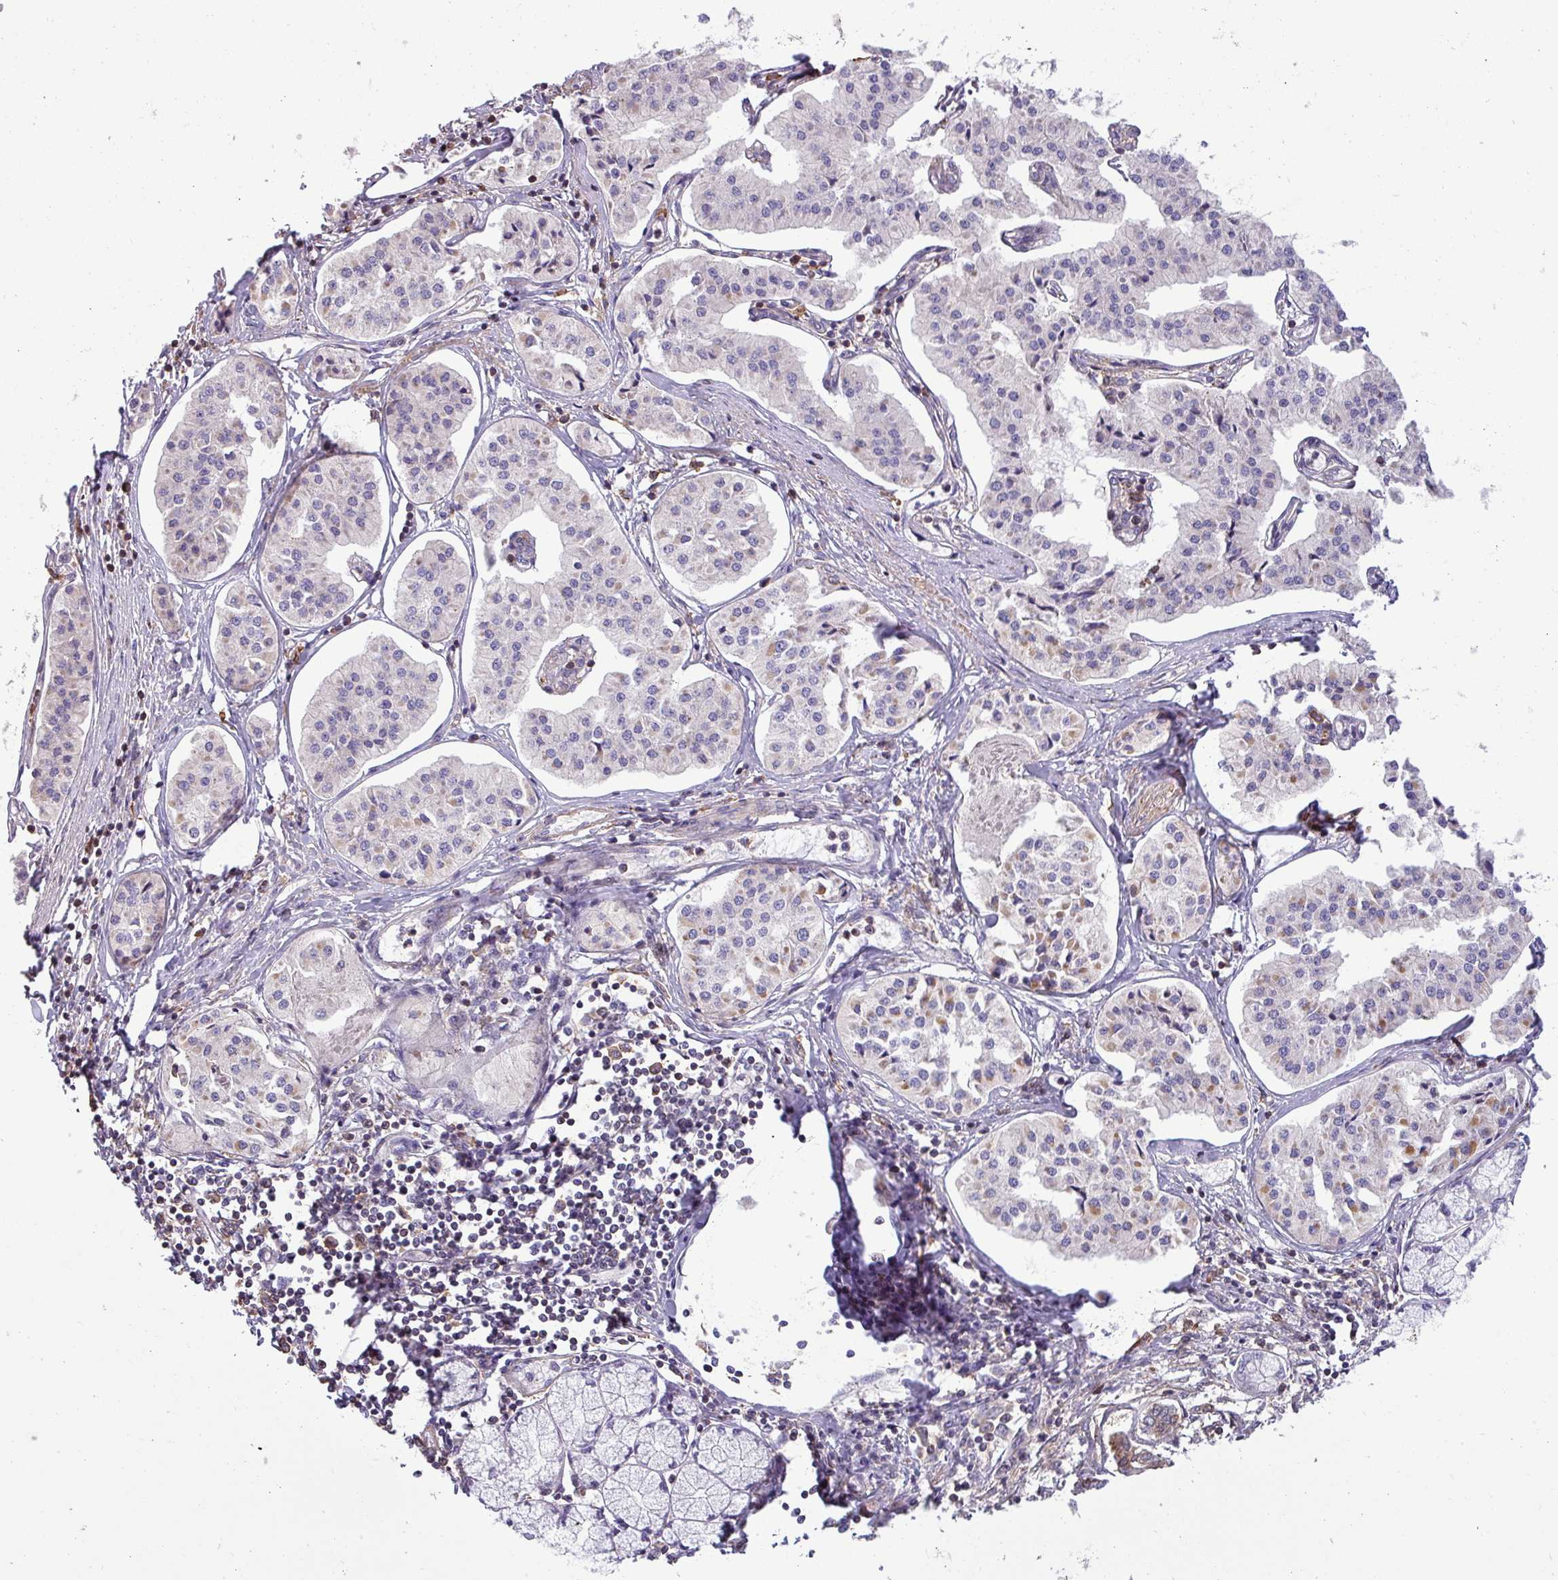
{"staining": {"intensity": "moderate", "quantity": "<25%", "location": "cytoplasmic/membranous"}, "tissue": "pancreatic cancer", "cell_type": "Tumor cells", "image_type": "cancer", "snomed": [{"axis": "morphology", "description": "Adenocarcinoma, NOS"}, {"axis": "topography", "description": "Pancreas"}], "caption": "The micrograph reveals a brown stain indicating the presence of a protein in the cytoplasmic/membranous of tumor cells in pancreatic cancer.", "gene": "ZNF835", "patient": {"sex": "female", "age": 50}}